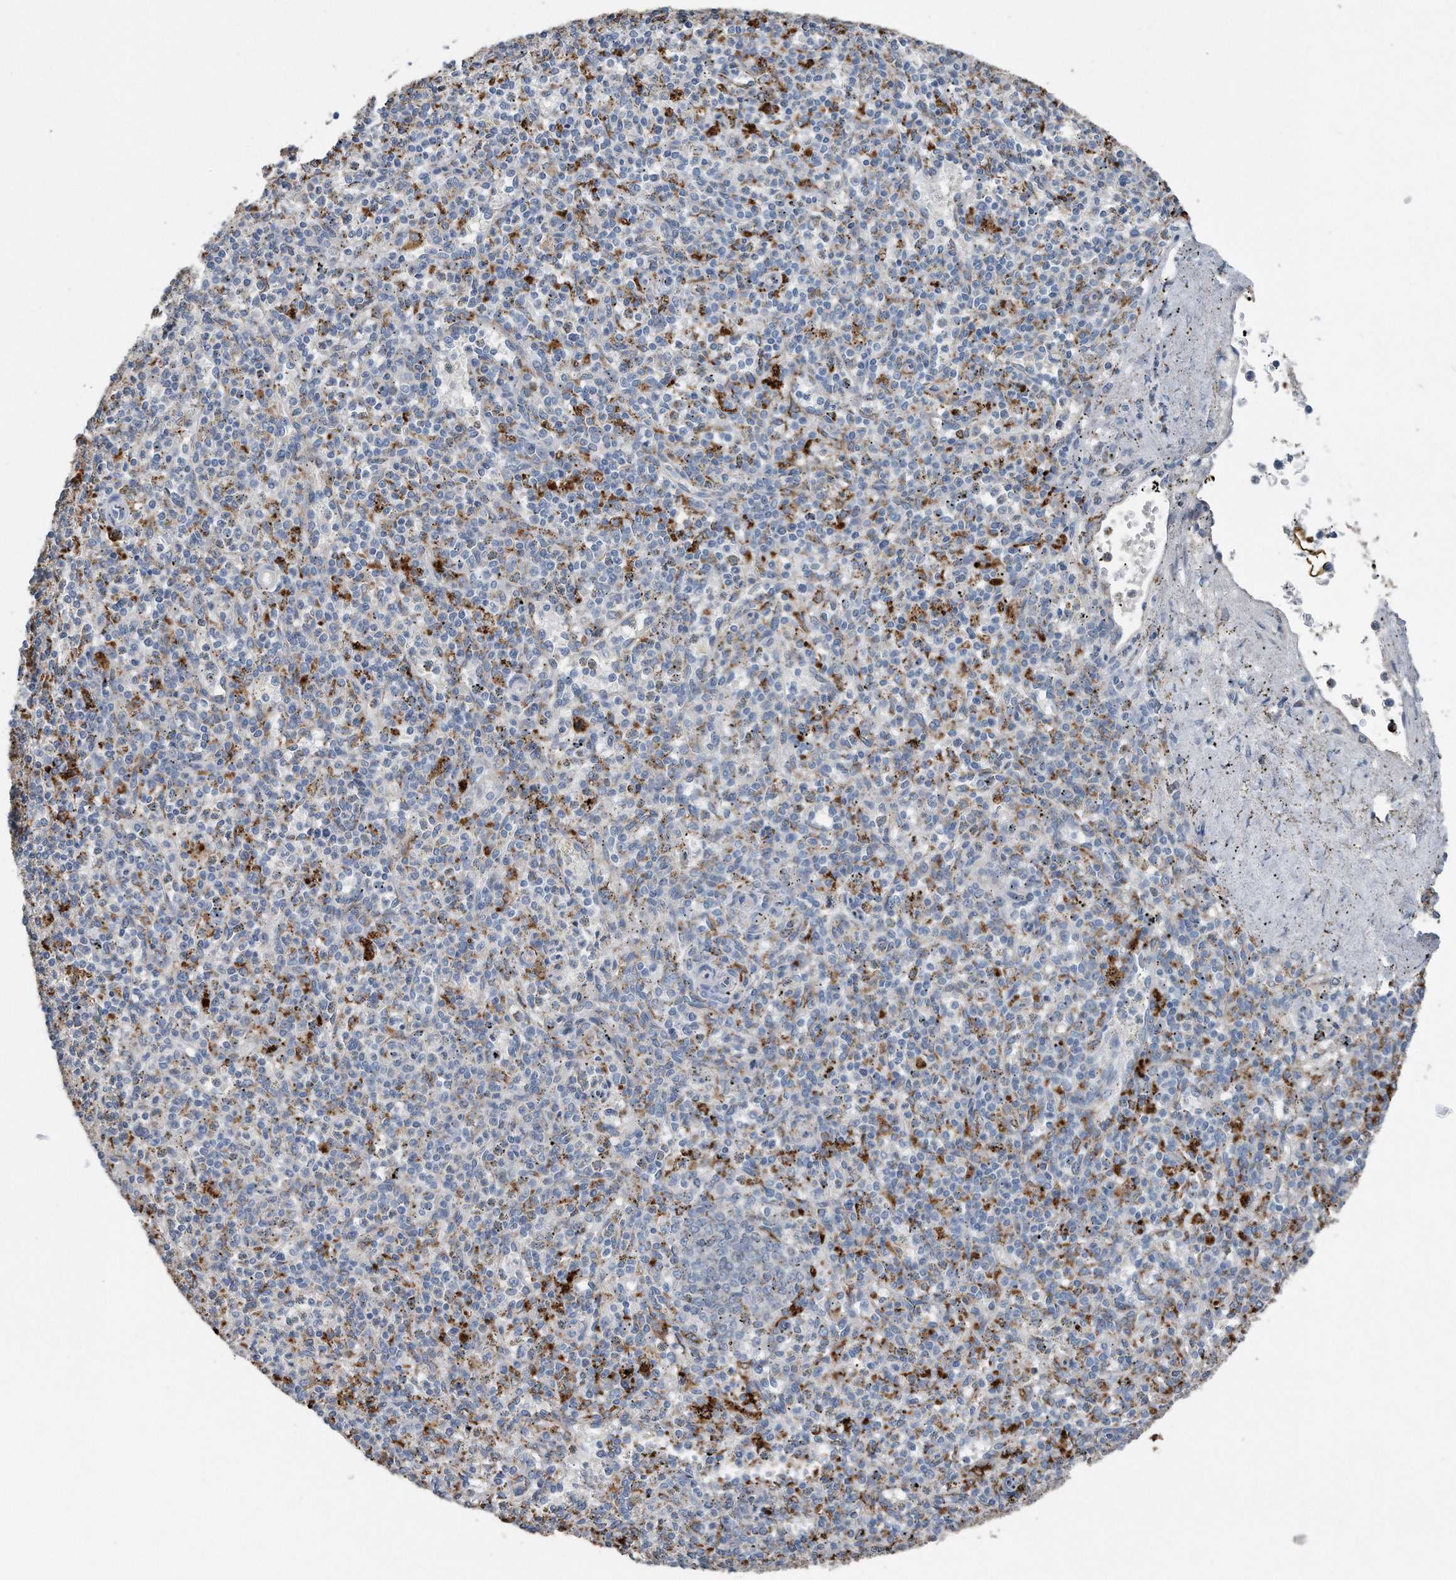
{"staining": {"intensity": "negative", "quantity": "none", "location": "none"}, "tissue": "spleen", "cell_type": "Cells in red pulp", "image_type": "normal", "snomed": [{"axis": "morphology", "description": "Normal tissue, NOS"}, {"axis": "topography", "description": "Spleen"}], "caption": "Immunohistochemistry micrograph of benign human spleen stained for a protein (brown), which reveals no expression in cells in red pulp. The staining was performed using DAB to visualize the protein expression in brown, while the nuclei were stained in blue with hematoxylin (Magnification: 20x).", "gene": "ZNF772", "patient": {"sex": "male", "age": 72}}